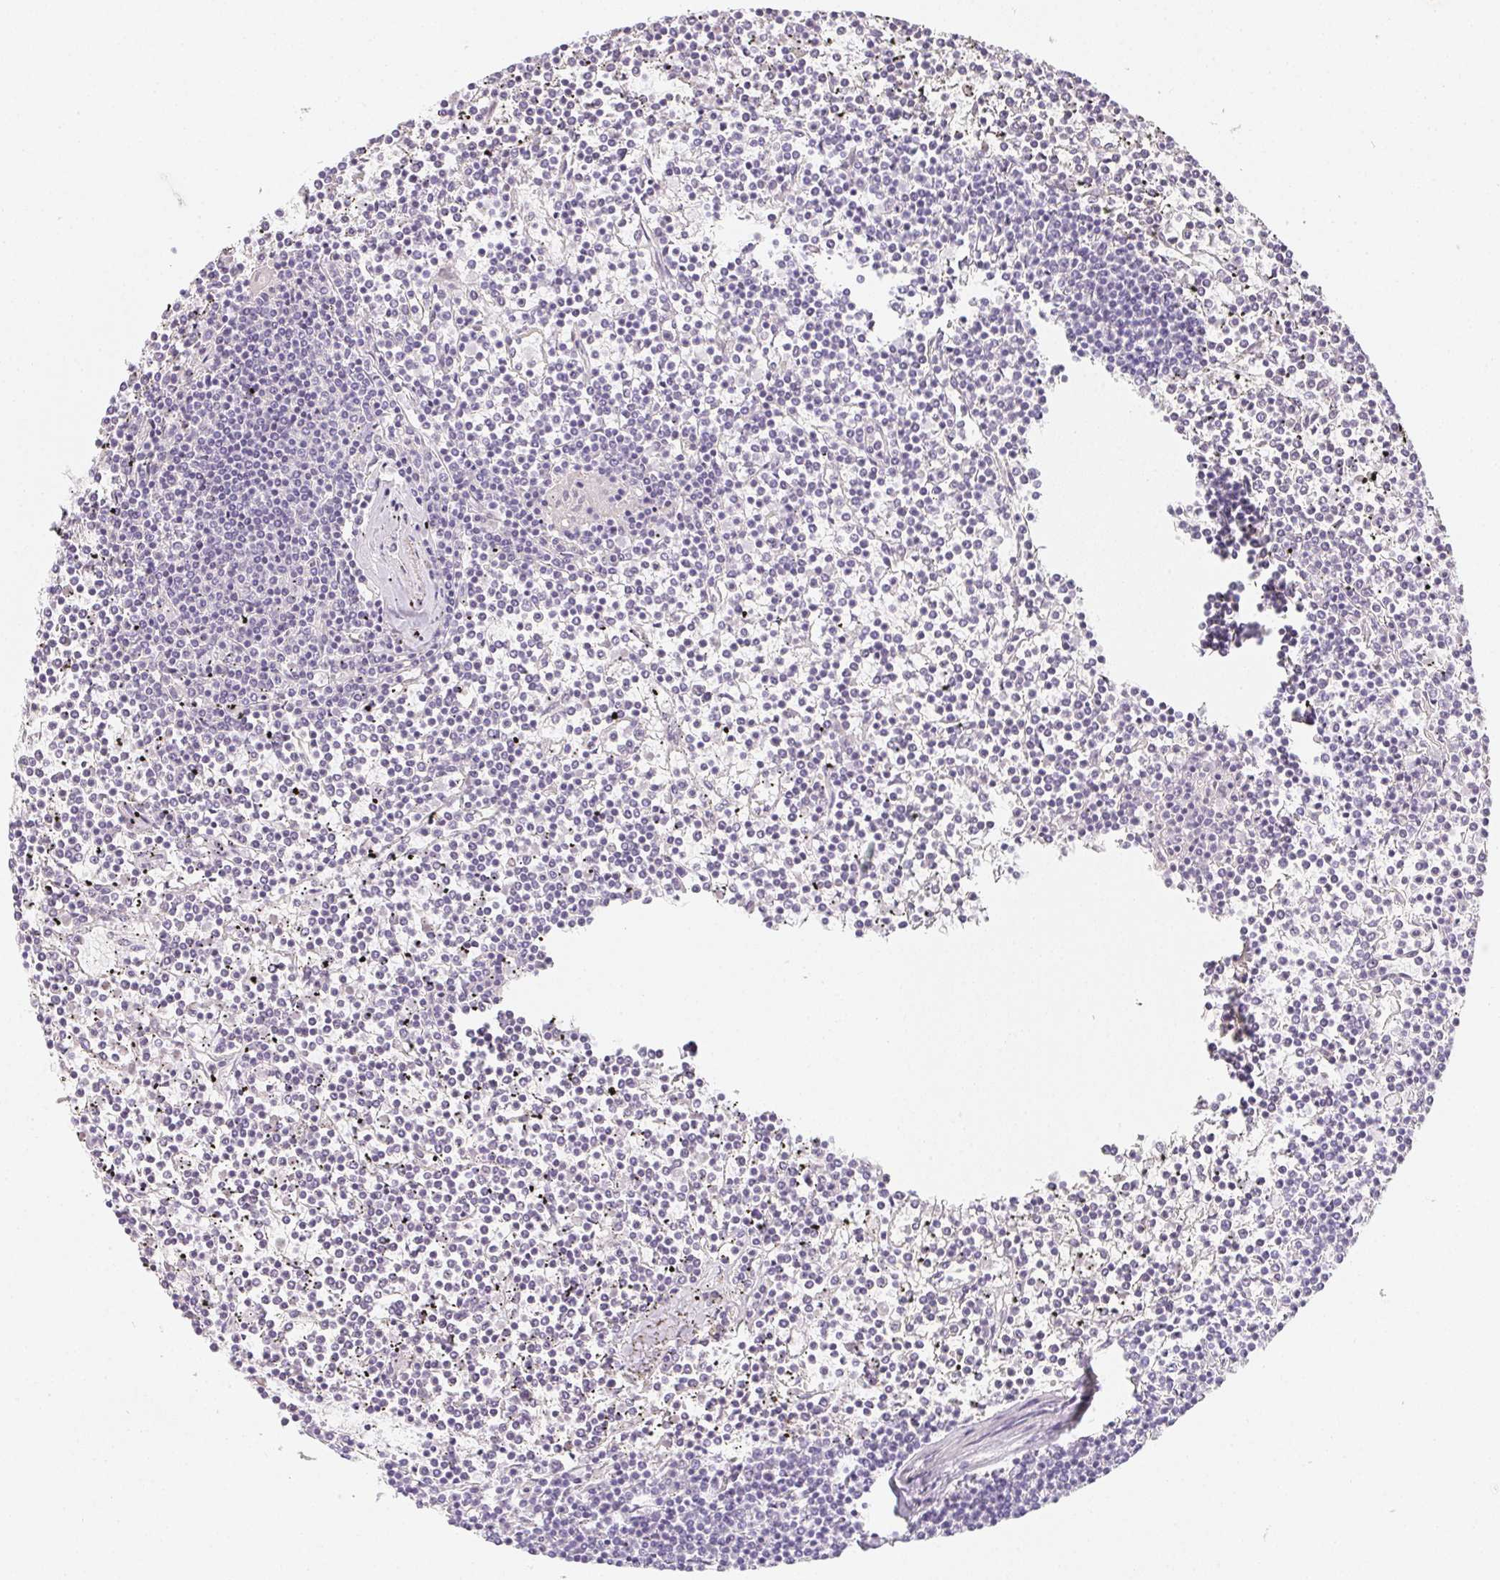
{"staining": {"intensity": "negative", "quantity": "none", "location": "none"}, "tissue": "lymphoma", "cell_type": "Tumor cells", "image_type": "cancer", "snomed": [{"axis": "morphology", "description": "Malignant lymphoma, non-Hodgkin's type, Low grade"}, {"axis": "topography", "description": "Spleen"}], "caption": "Tumor cells show no significant protein expression in low-grade malignant lymphoma, non-Hodgkin's type.", "gene": "SOAT1", "patient": {"sex": "female", "age": 19}}